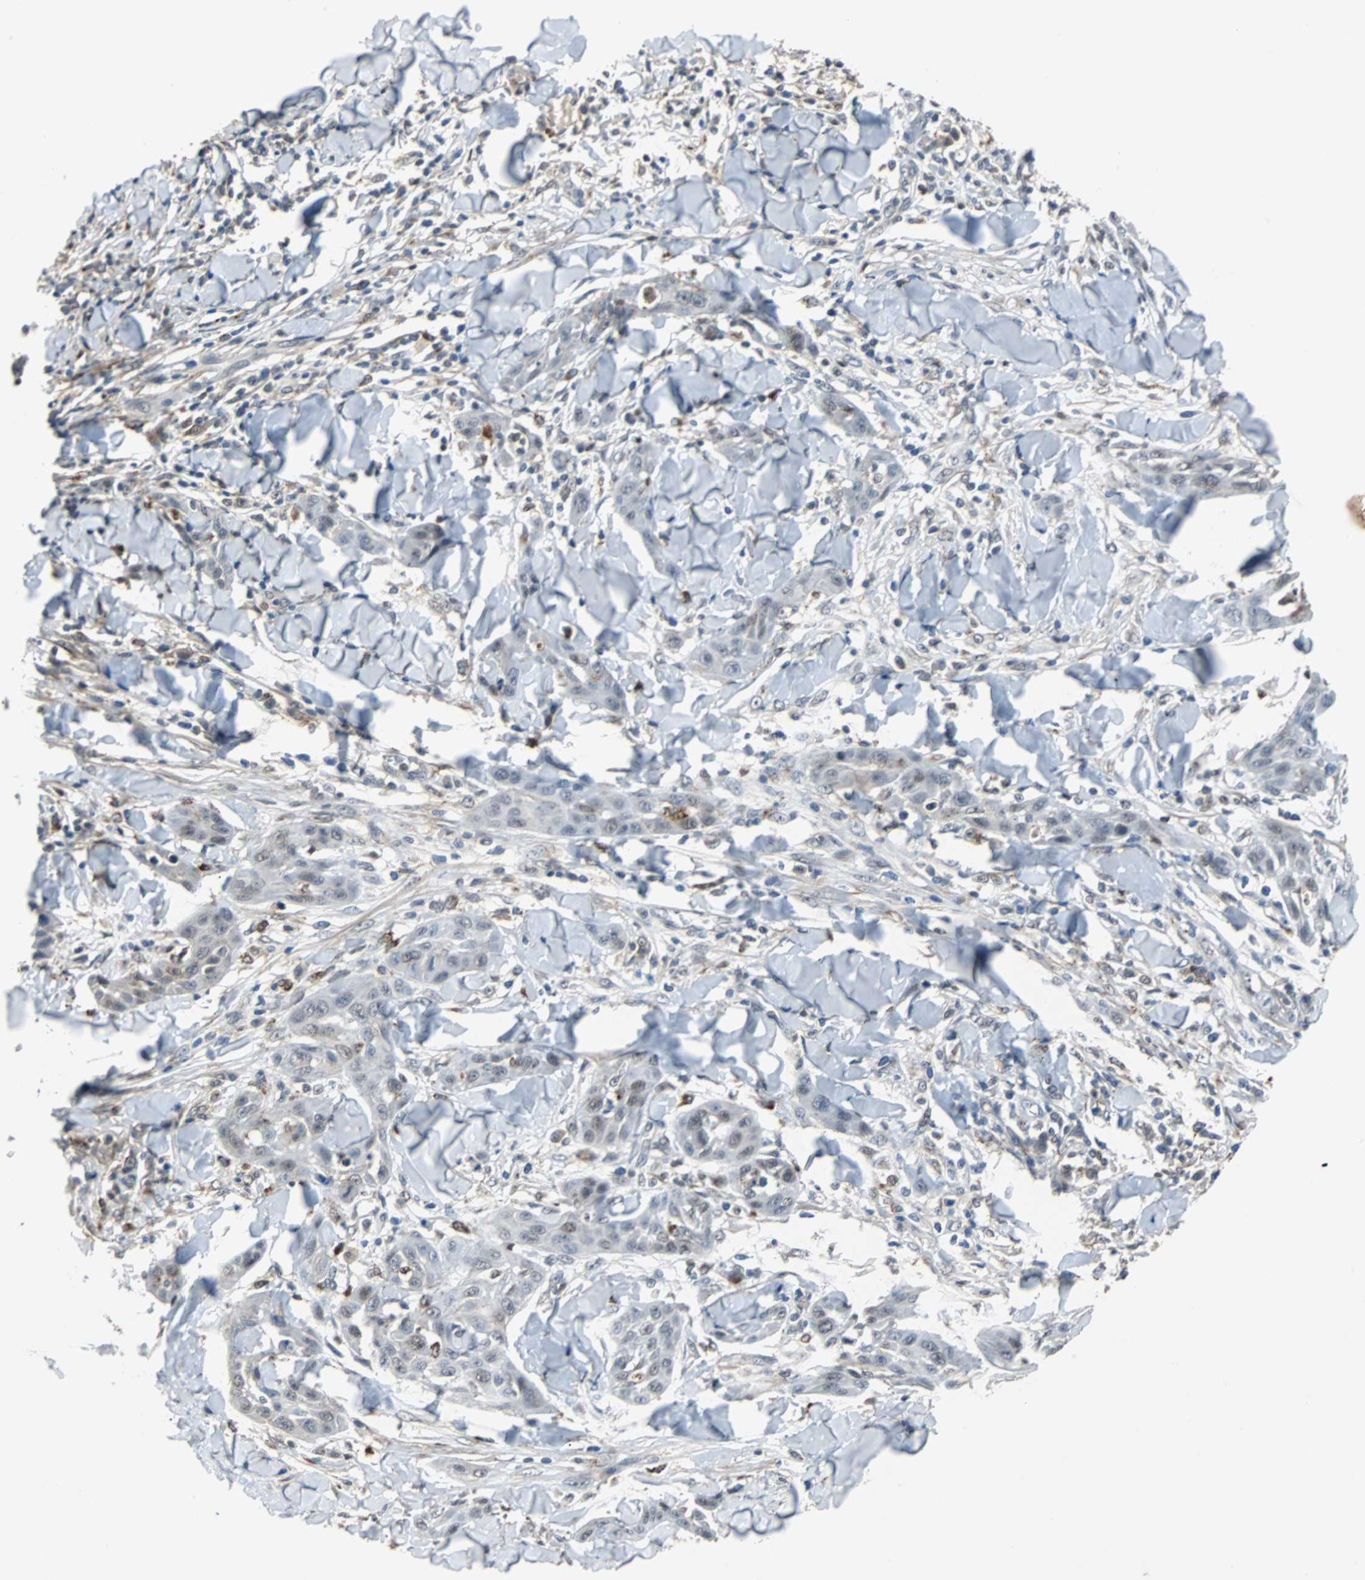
{"staining": {"intensity": "weak", "quantity": "<25%", "location": "cytoplasmic/membranous,nuclear"}, "tissue": "skin cancer", "cell_type": "Tumor cells", "image_type": "cancer", "snomed": [{"axis": "morphology", "description": "Squamous cell carcinoma, NOS"}, {"axis": "topography", "description": "Skin"}], "caption": "High magnification brightfield microscopy of squamous cell carcinoma (skin) stained with DAB (brown) and counterstained with hematoxylin (blue): tumor cells show no significant positivity. The staining was performed using DAB to visualize the protein expression in brown, while the nuclei were stained in blue with hematoxylin (Magnification: 20x).", "gene": "HLX", "patient": {"sex": "male", "age": 24}}